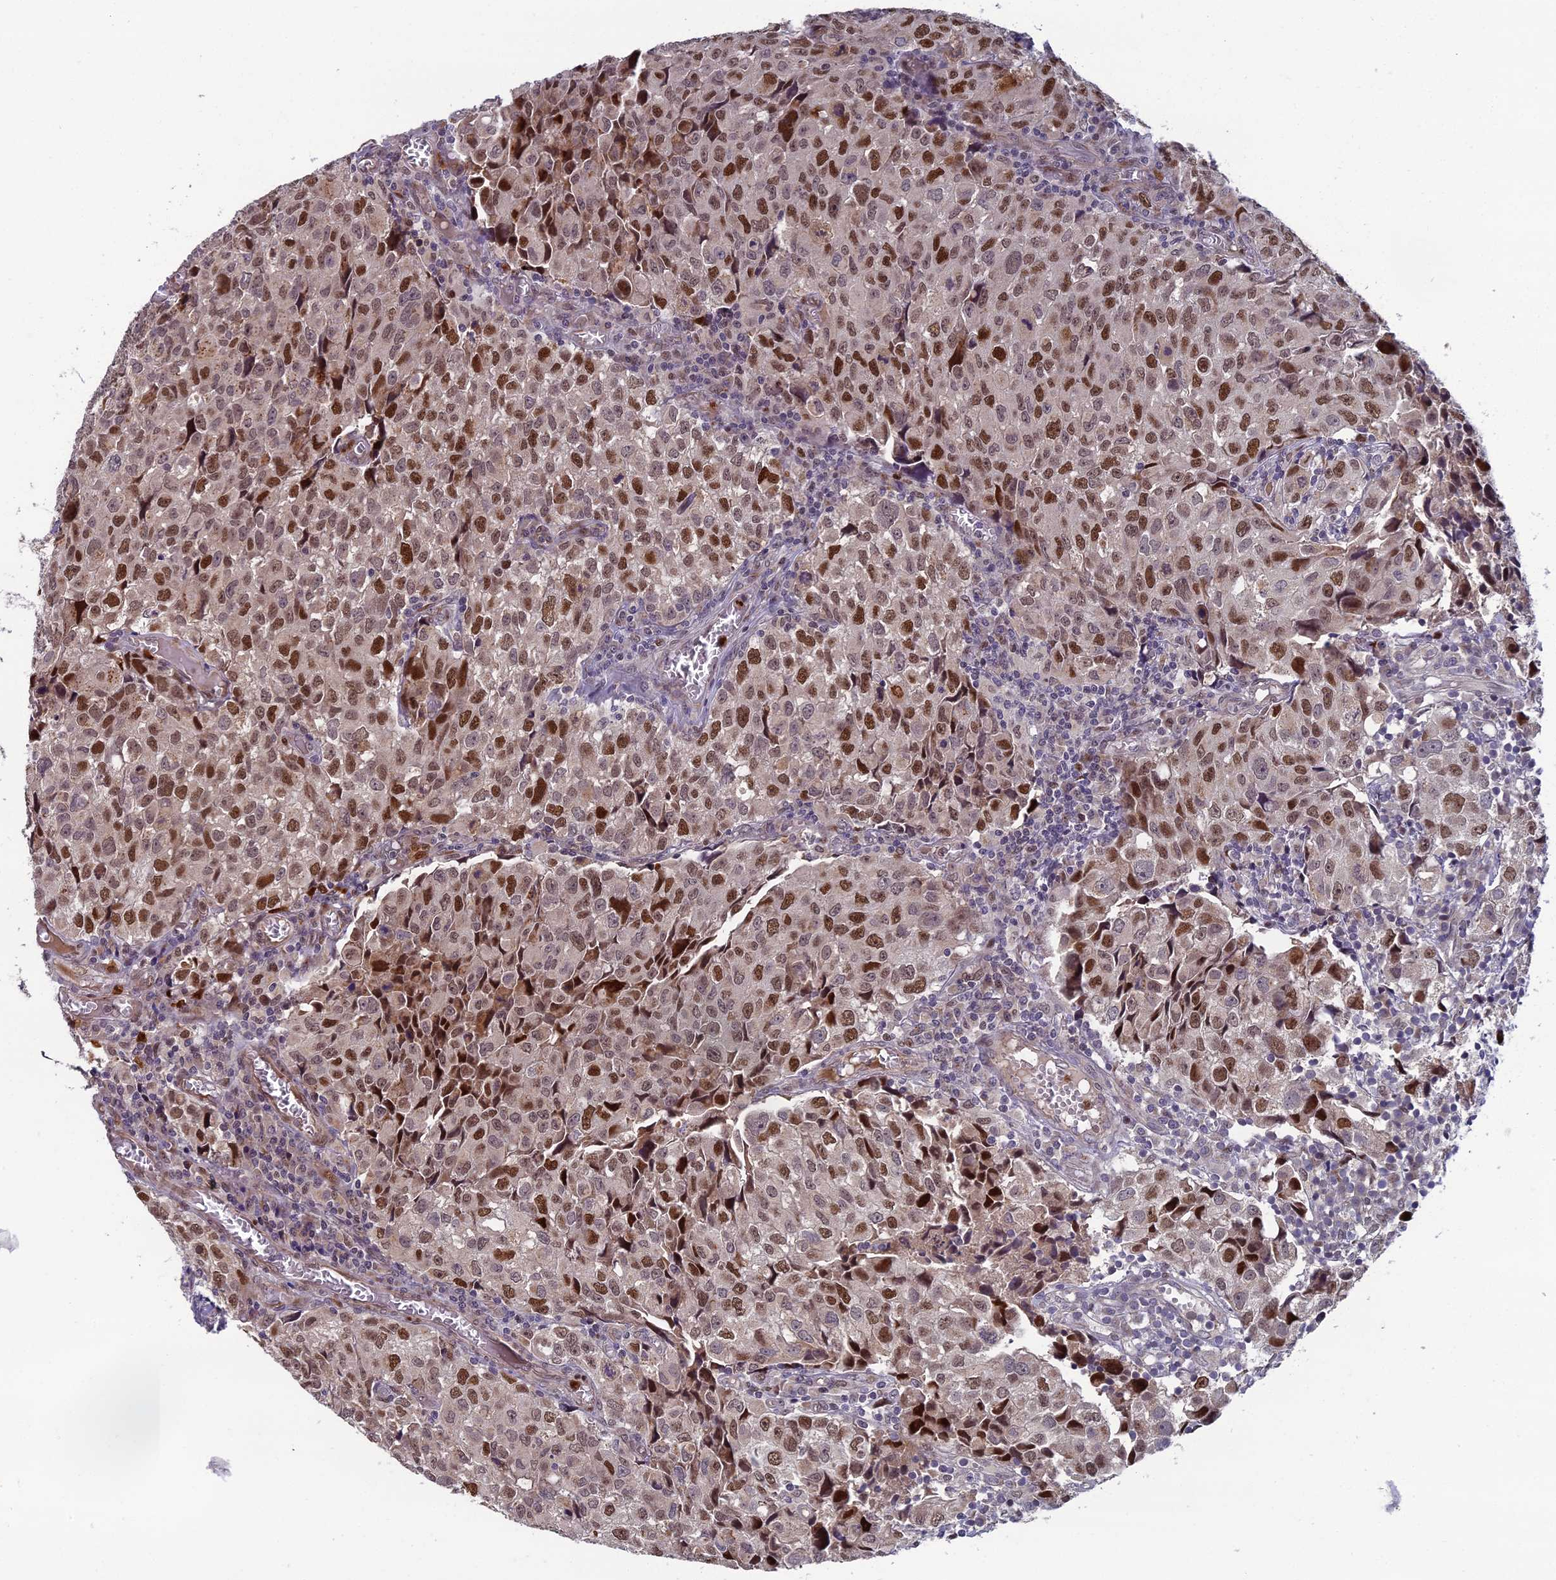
{"staining": {"intensity": "moderate", "quantity": ">75%", "location": "nuclear"}, "tissue": "urothelial cancer", "cell_type": "Tumor cells", "image_type": "cancer", "snomed": [{"axis": "morphology", "description": "Urothelial carcinoma, High grade"}, {"axis": "topography", "description": "Urinary bladder"}], "caption": "Immunohistochemistry (IHC) (DAB (3,3'-diaminobenzidine)) staining of human high-grade urothelial carcinoma exhibits moderate nuclear protein staining in approximately >75% of tumor cells. Ihc stains the protein of interest in brown and the nuclei are stained blue.", "gene": "LIG1", "patient": {"sex": "female", "age": 75}}